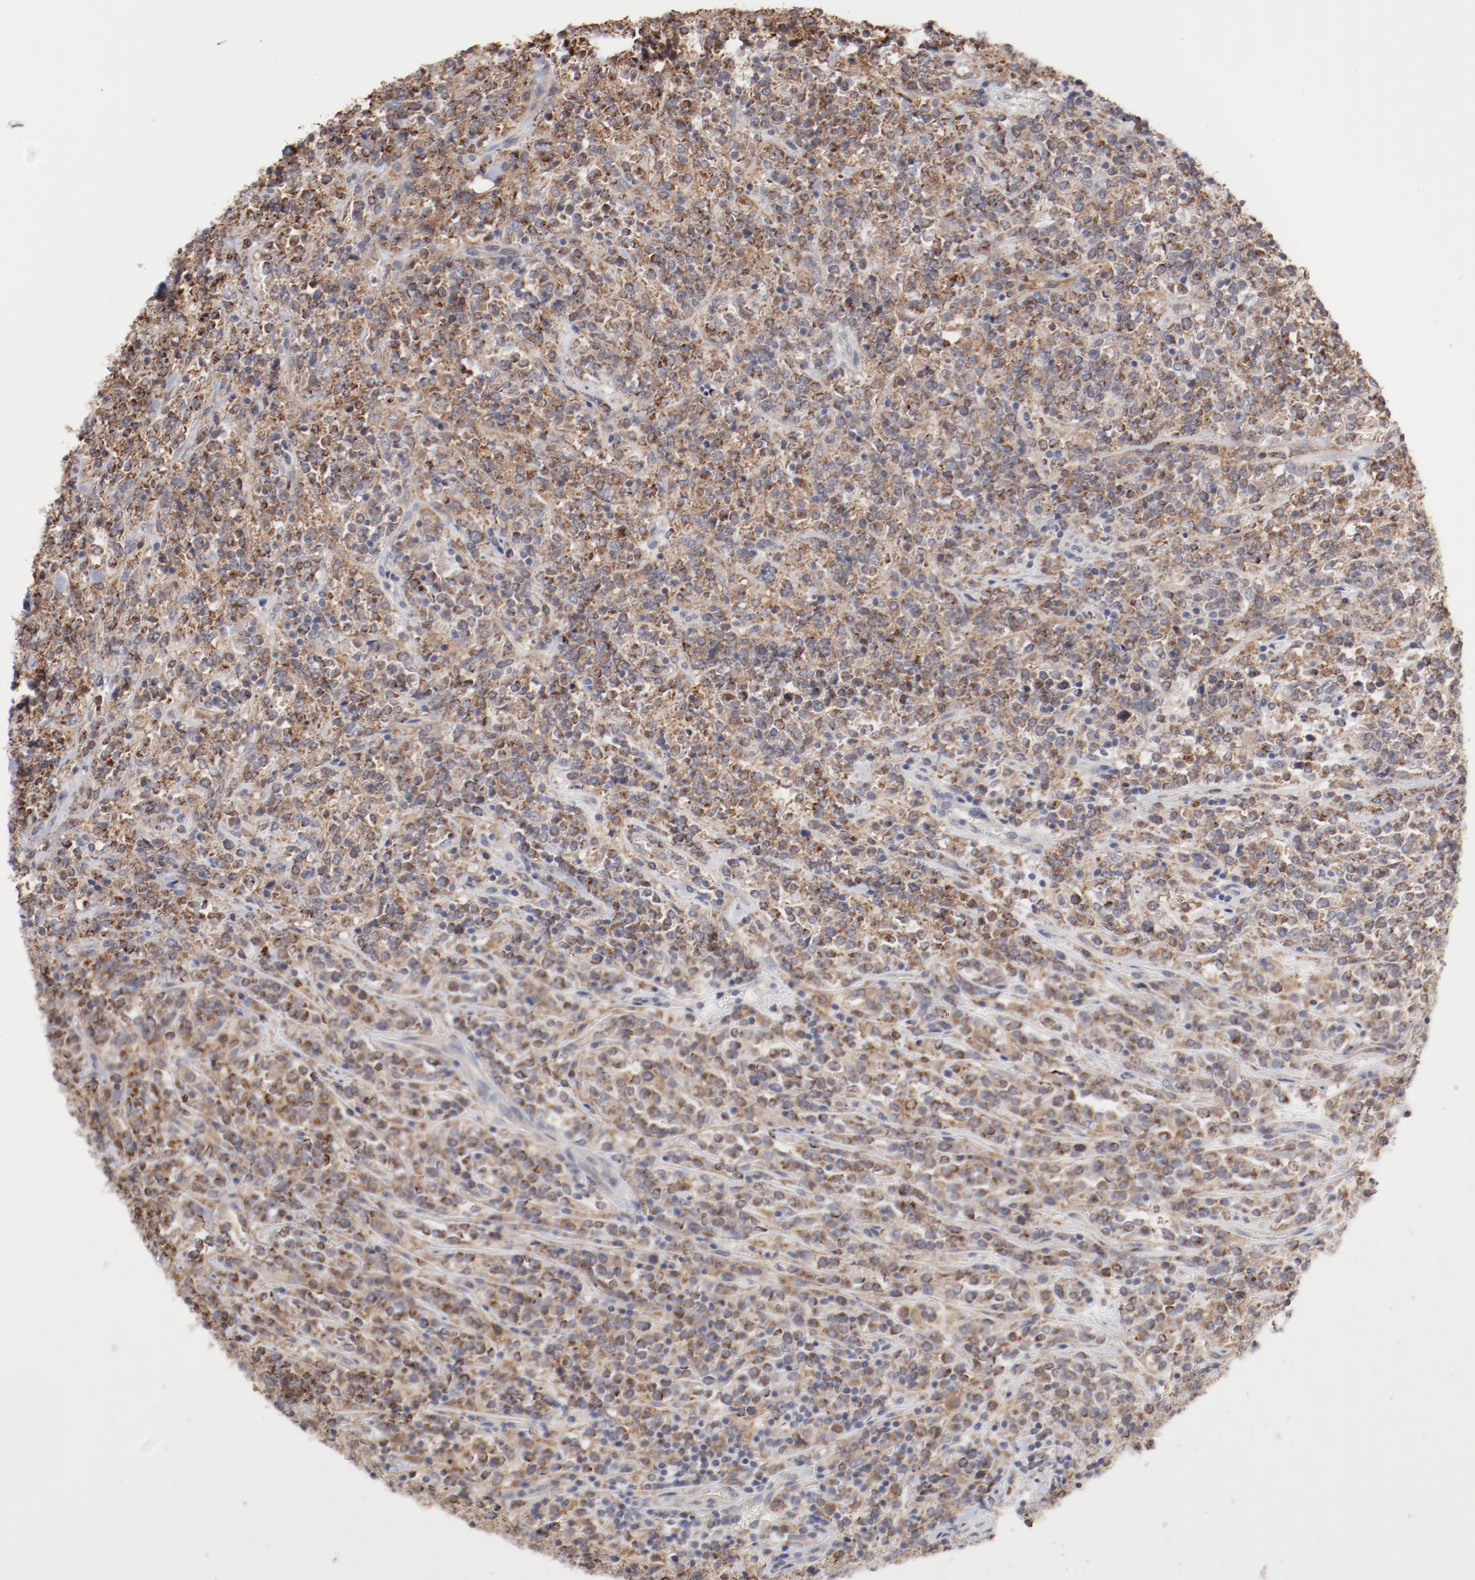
{"staining": {"intensity": "moderate", "quantity": ">75%", "location": "cytoplasmic/membranous"}, "tissue": "lymphoma", "cell_type": "Tumor cells", "image_type": "cancer", "snomed": [{"axis": "morphology", "description": "Malignant lymphoma, non-Hodgkin's type, High grade"}, {"axis": "topography", "description": "Soft tissue"}], "caption": "Immunohistochemistry (IHC) of human high-grade malignant lymphoma, non-Hodgkin's type reveals medium levels of moderate cytoplasmic/membranous staining in about >75% of tumor cells.", "gene": "PPFIBP2", "patient": {"sex": "male", "age": 18}}